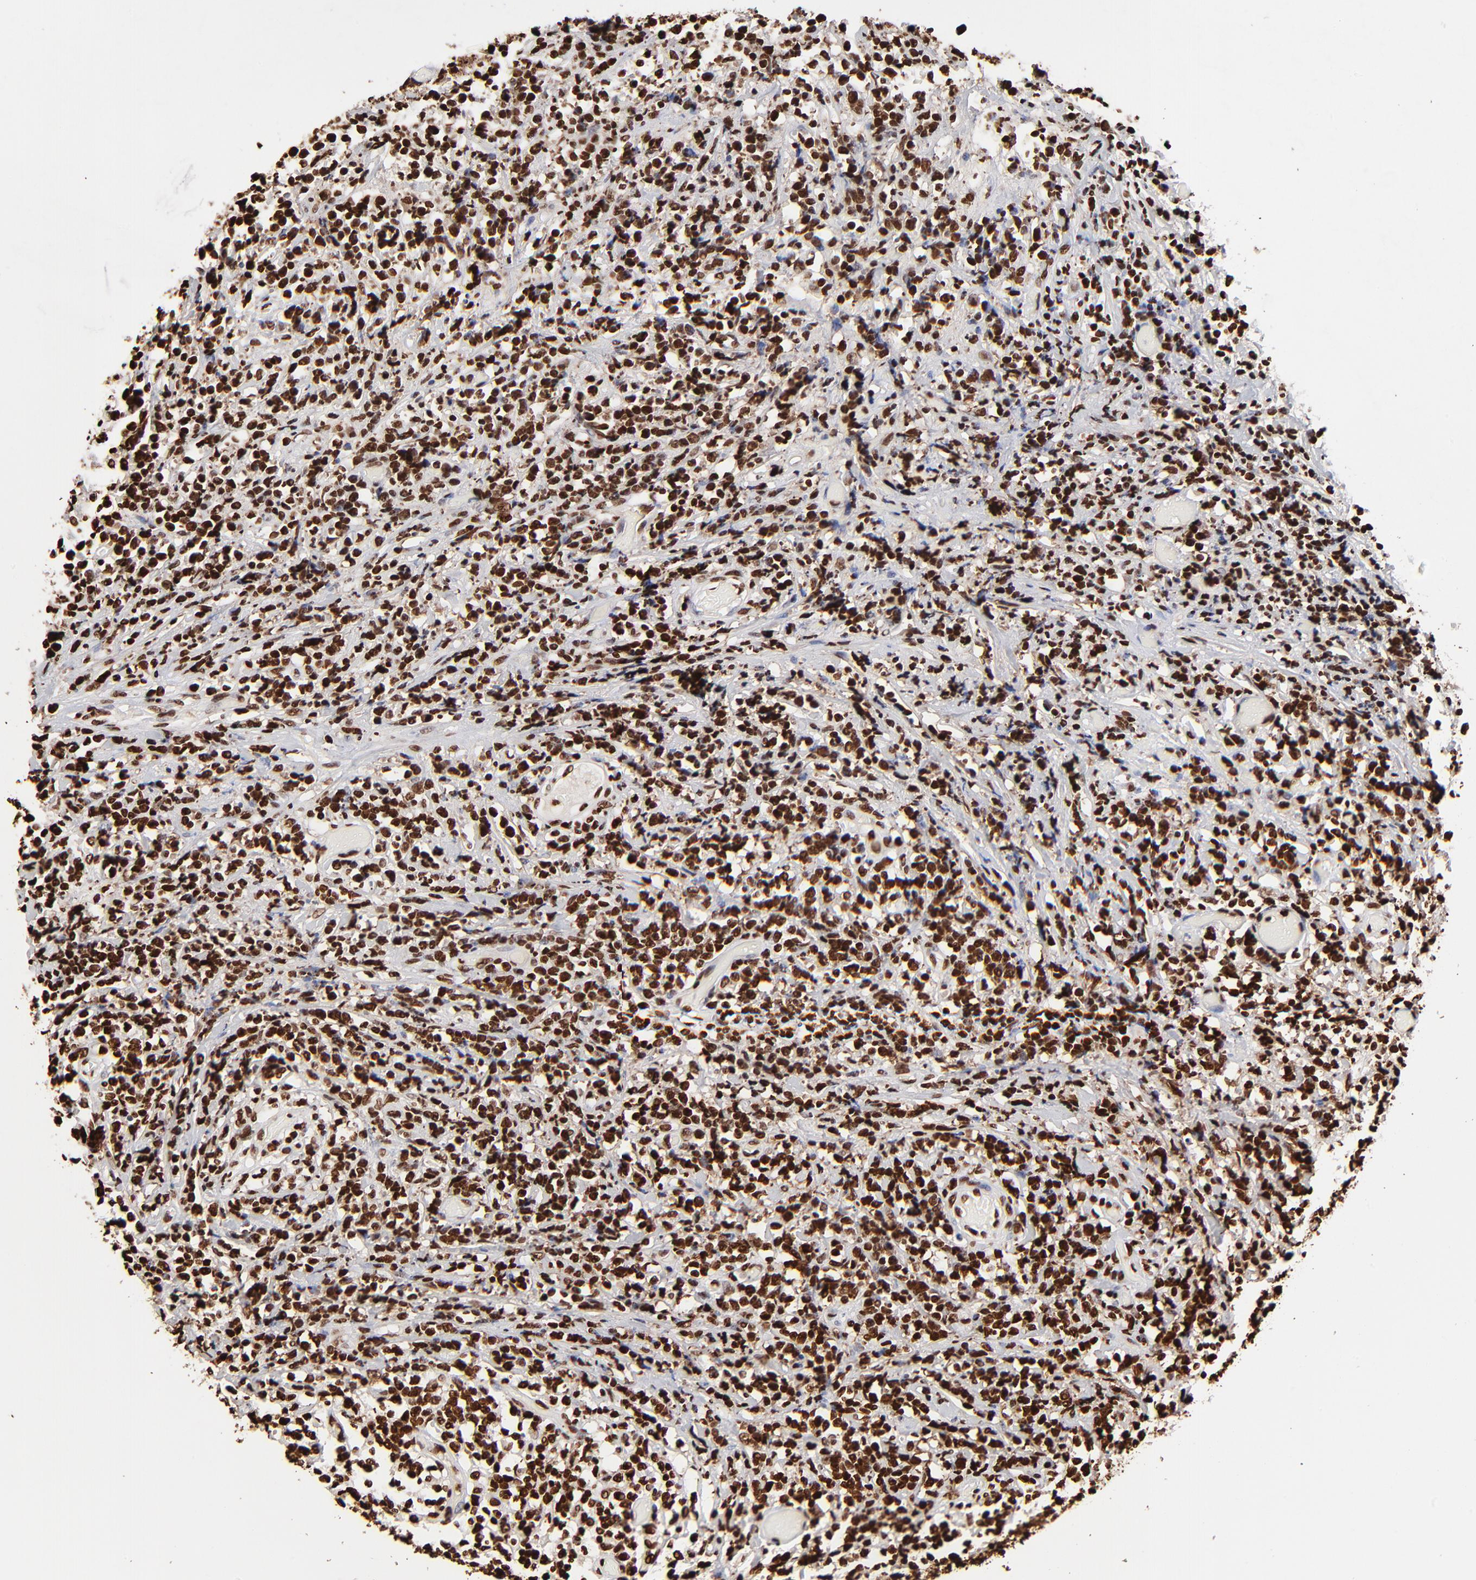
{"staining": {"intensity": "strong", "quantity": ">75%", "location": "nuclear"}, "tissue": "lymphoma", "cell_type": "Tumor cells", "image_type": "cancer", "snomed": [{"axis": "morphology", "description": "Malignant lymphoma, non-Hodgkin's type, High grade"}, {"axis": "topography", "description": "Colon"}], "caption": "High-grade malignant lymphoma, non-Hodgkin's type stained with a protein marker exhibits strong staining in tumor cells.", "gene": "ZNF544", "patient": {"sex": "male", "age": 82}}